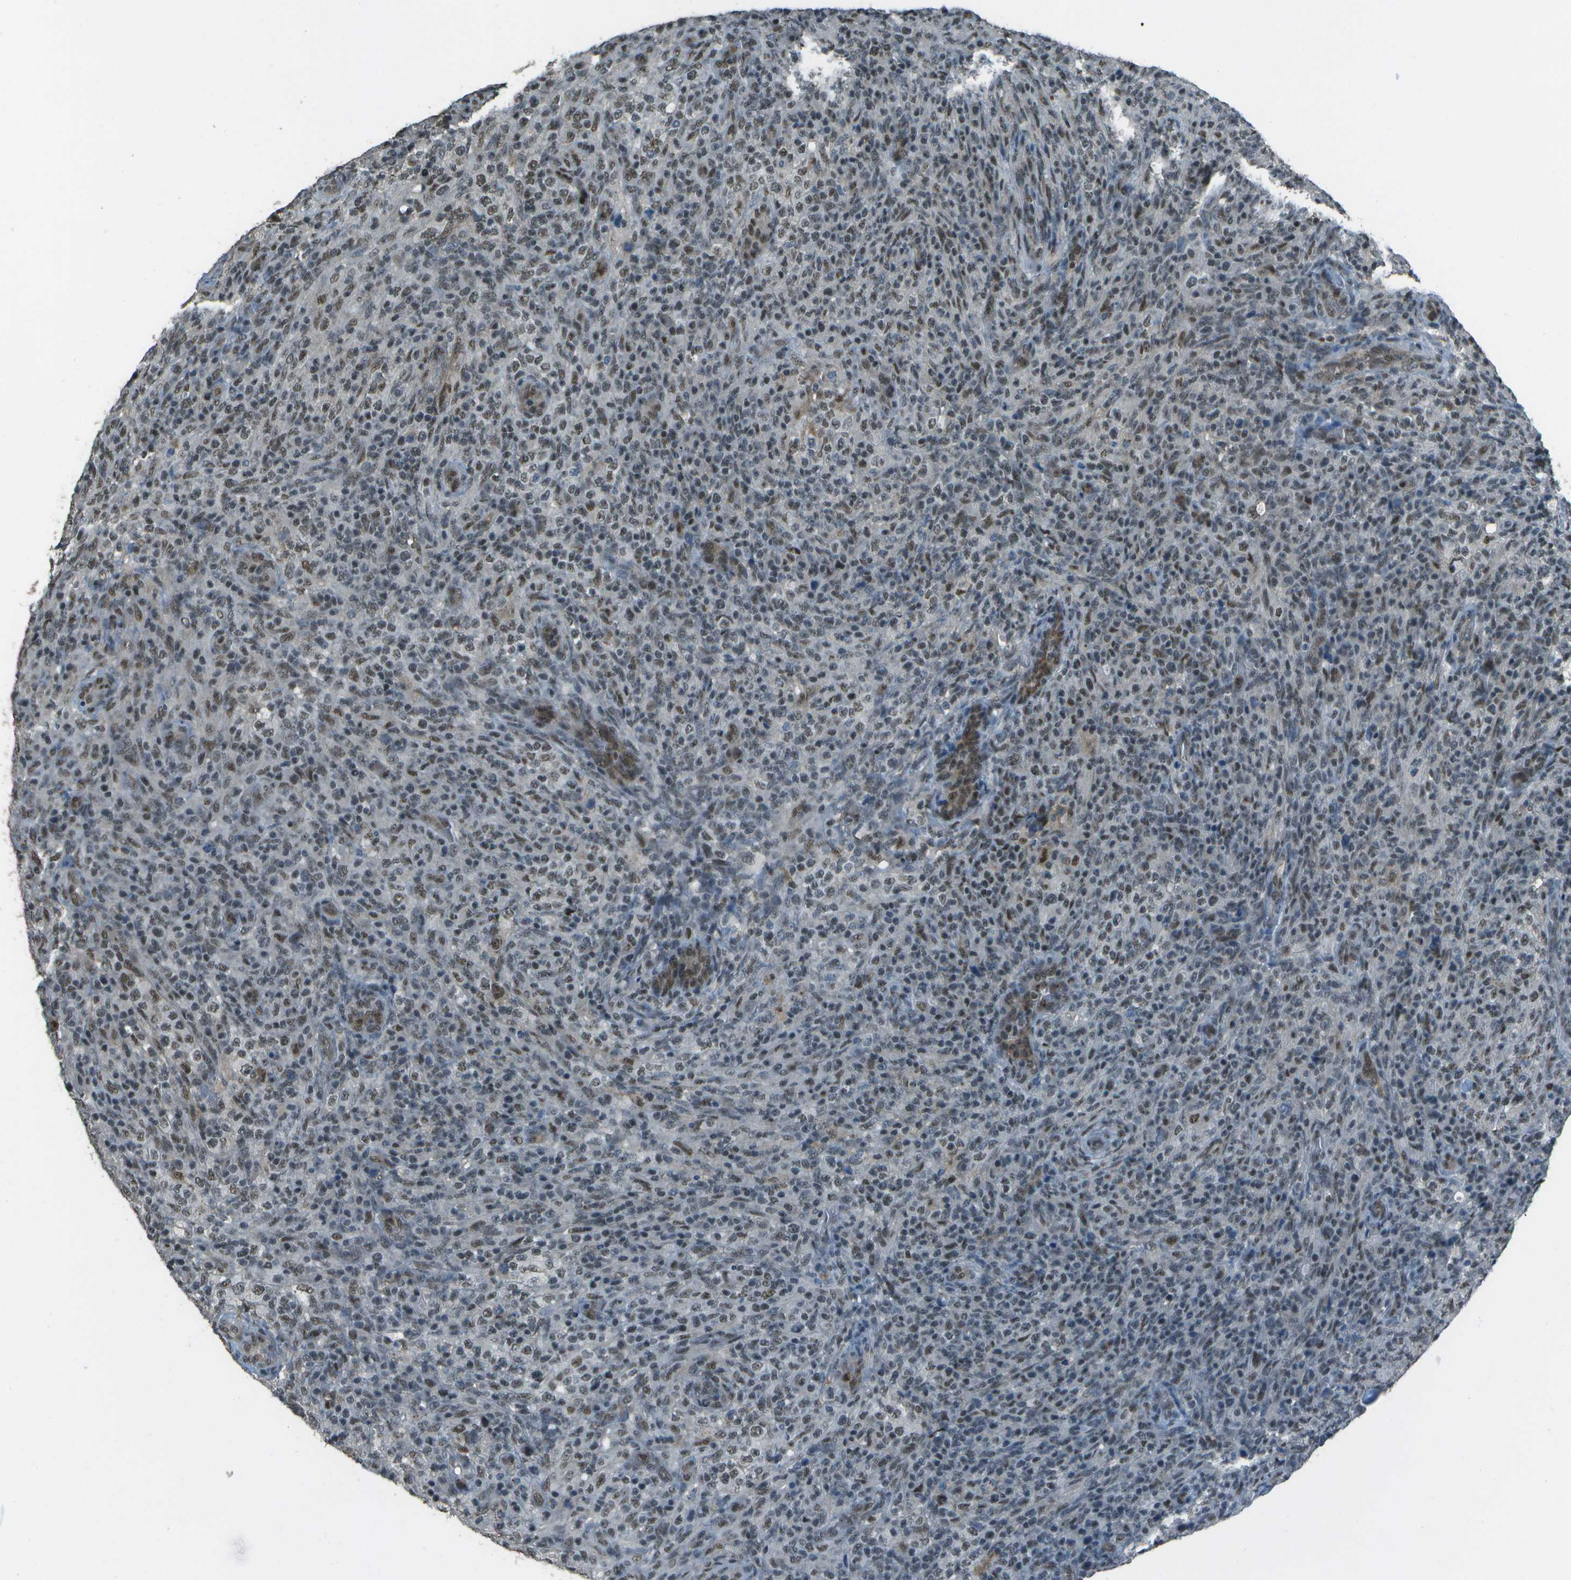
{"staining": {"intensity": "weak", "quantity": ">75%", "location": "nuclear"}, "tissue": "lymphoma", "cell_type": "Tumor cells", "image_type": "cancer", "snomed": [{"axis": "morphology", "description": "Malignant lymphoma, non-Hodgkin's type, High grade"}, {"axis": "topography", "description": "Lymph node"}], "caption": "Tumor cells exhibit weak nuclear positivity in about >75% of cells in malignant lymphoma, non-Hodgkin's type (high-grade).", "gene": "DEPDC1", "patient": {"sex": "female", "age": 76}}